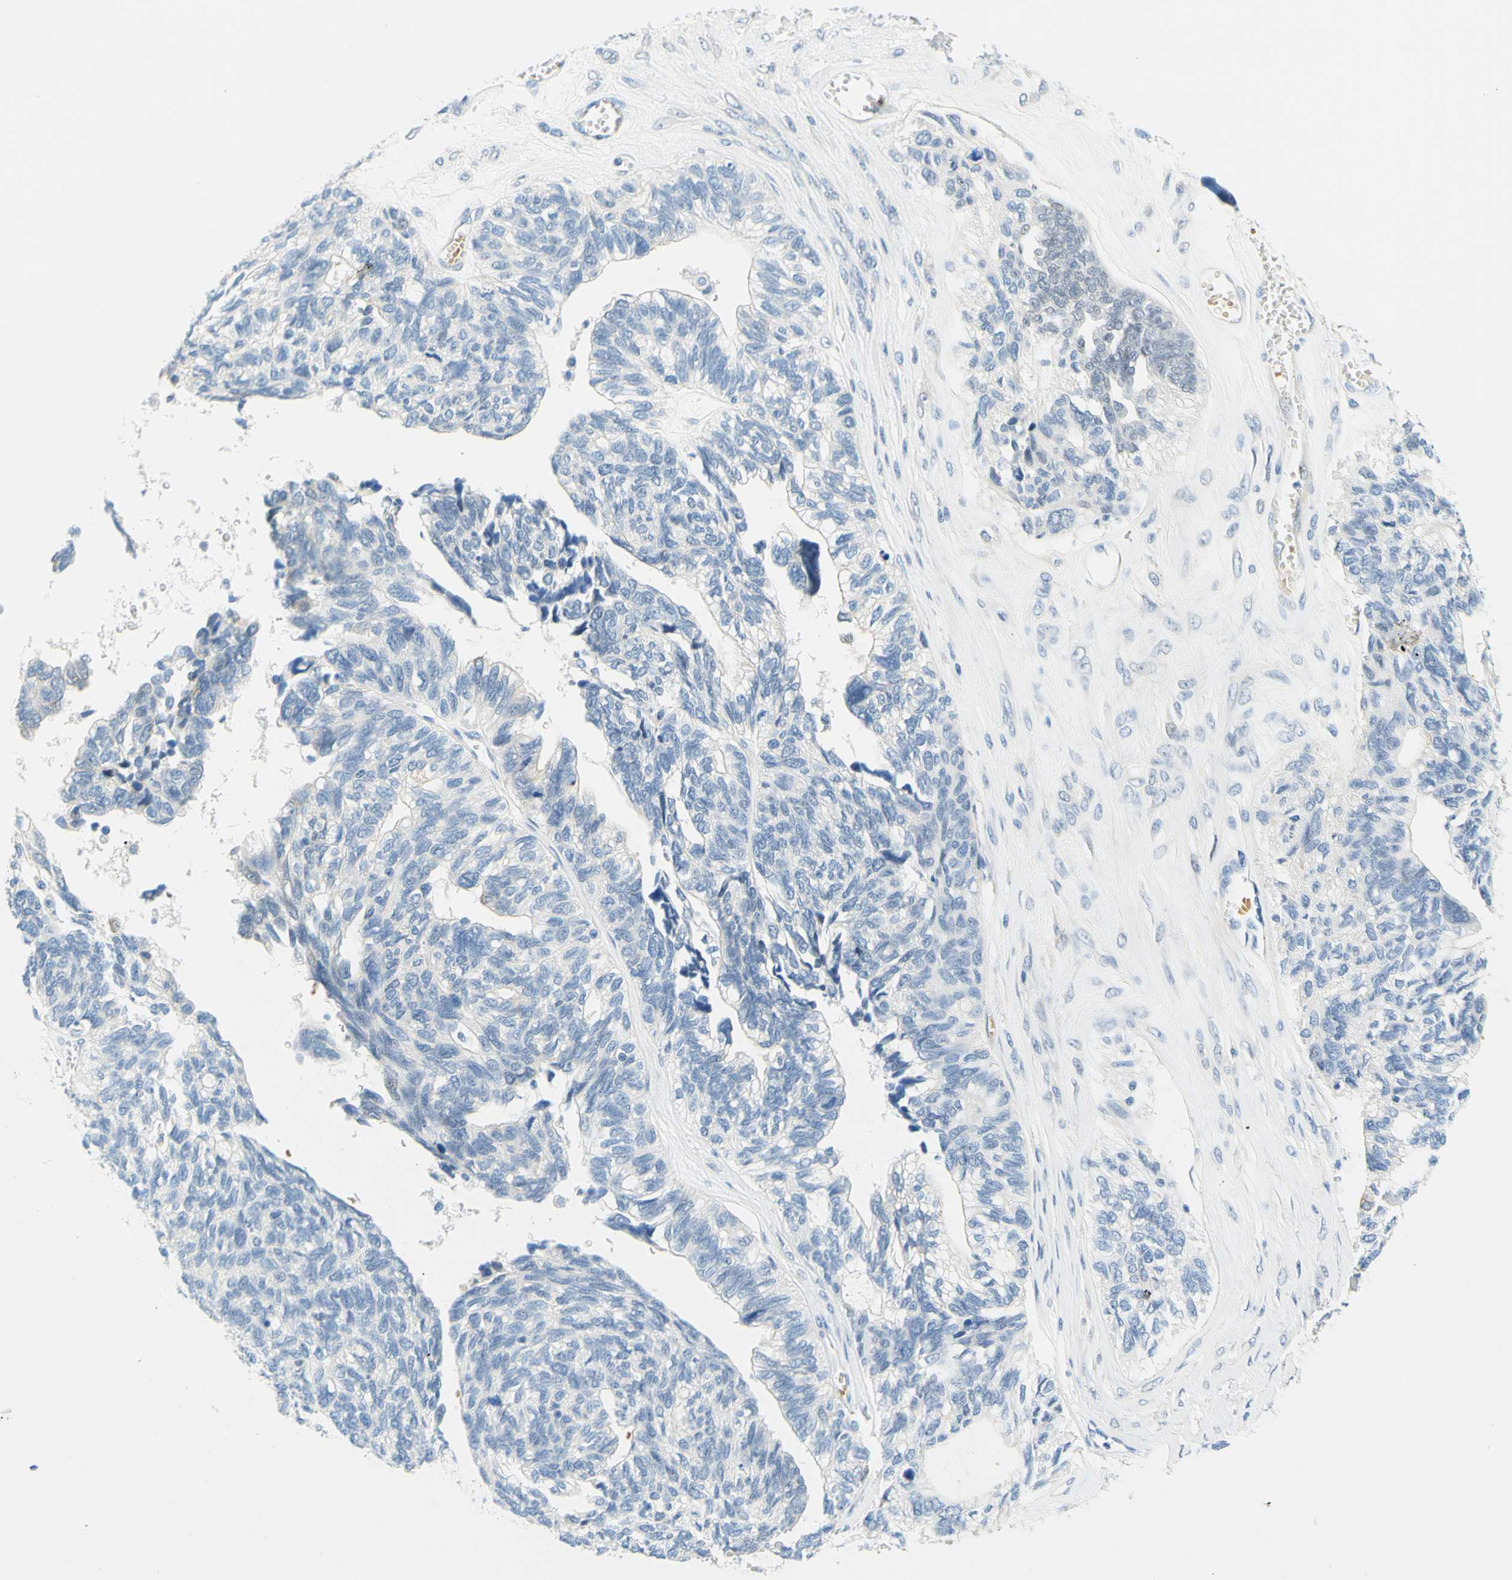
{"staining": {"intensity": "negative", "quantity": "none", "location": "none"}, "tissue": "ovarian cancer", "cell_type": "Tumor cells", "image_type": "cancer", "snomed": [{"axis": "morphology", "description": "Cystadenocarcinoma, serous, NOS"}, {"axis": "topography", "description": "Ovary"}], "caption": "An IHC histopathology image of ovarian cancer (serous cystadenocarcinoma) is shown. There is no staining in tumor cells of ovarian cancer (serous cystadenocarcinoma).", "gene": "ENTREP2", "patient": {"sex": "female", "age": 79}}